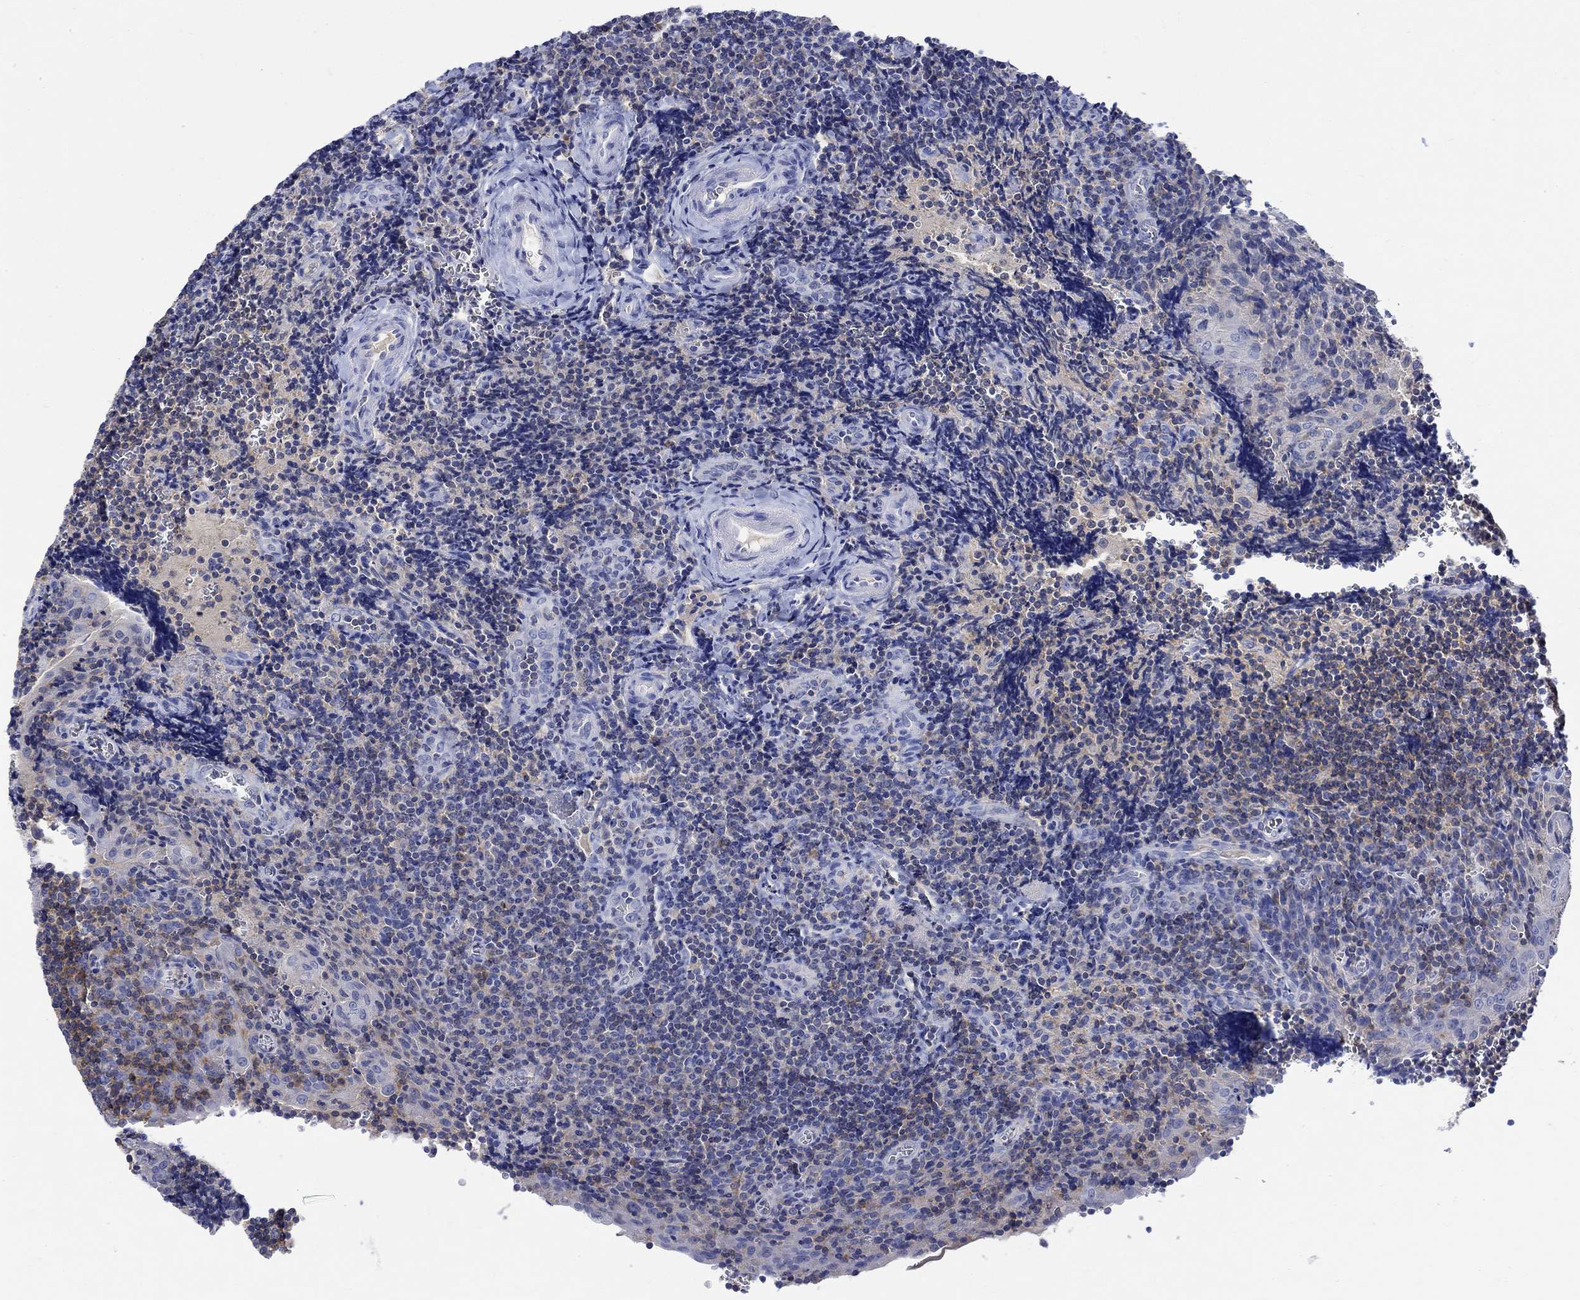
{"staining": {"intensity": "weak", "quantity": "25%-75%", "location": "cytoplasmic/membranous"}, "tissue": "tonsil", "cell_type": "Germinal center cells", "image_type": "normal", "snomed": [{"axis": "morphology", "description": "Normal tissue, NOS"}, {"axis": "morphology", "description": "Inflammation, NOS"}, {"axis": "topography", "description": "Tonsil"}], "caption": "Immunohistochemical staining of unremarkable tonsil shows weak cytoplasmic/membranous protein expression in approximately 25%-75% of germinal center cells. (IHC, brightfield microscopy, high magnification).", "gene": "GCM1", "patient": {"sex": "female", "age": 31}}